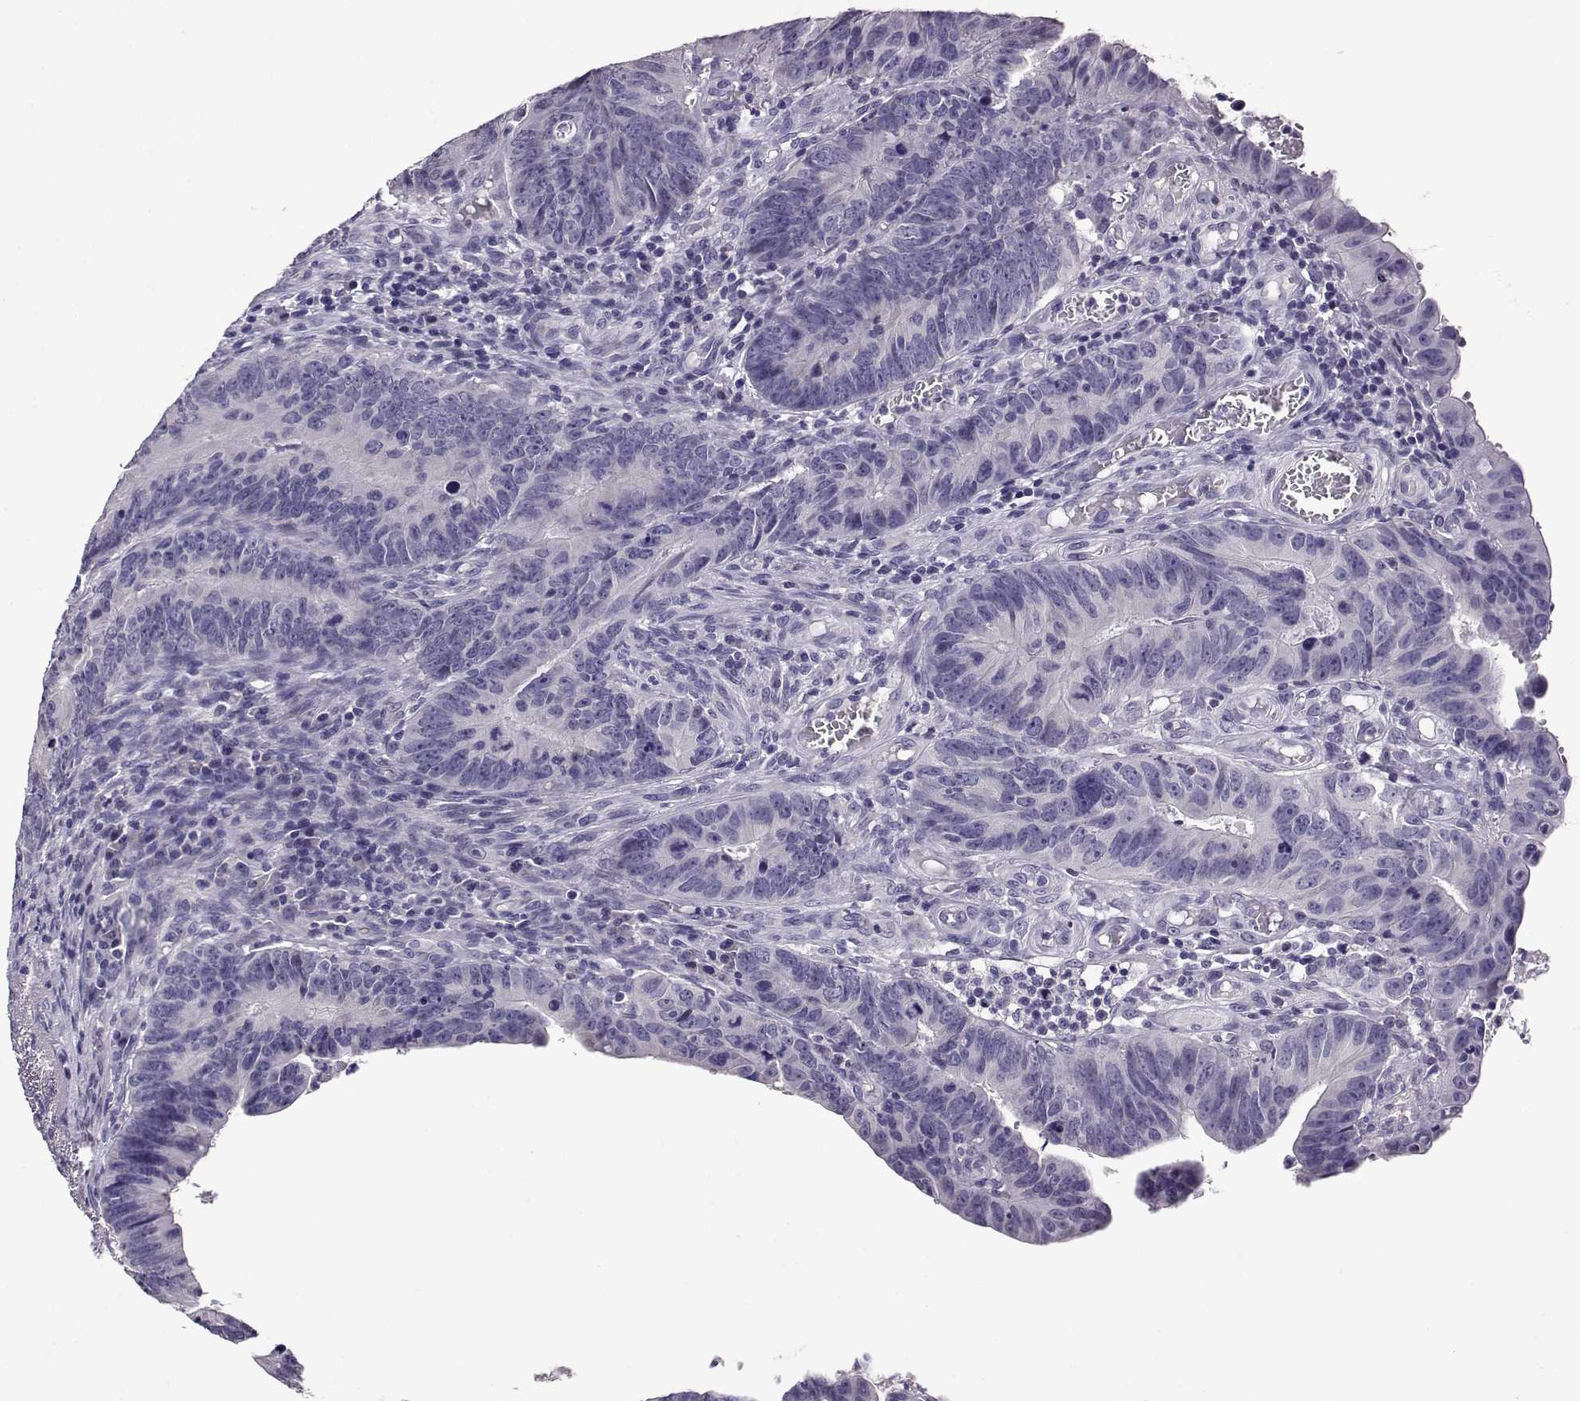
{"staining": {"intensity": "negative", "quantity": "none", "location": "none"}, "tissue": "colorectal cancer", "cell_type": "Tumor cells", "image_type": "cancer", "snomed": [{"axis": "morphology", "description": "Adenocarcinoma, NOS"}, {"axis": "topography", "description": "Colon"}], "caption": "Immunohistochemistry image of colorectal adenocarcinoma stained for a protein (brown), which exhibits no expression in tumor cells.", "gene": "RHOXF2", "patient": {"sex": "female", "age": 87}}